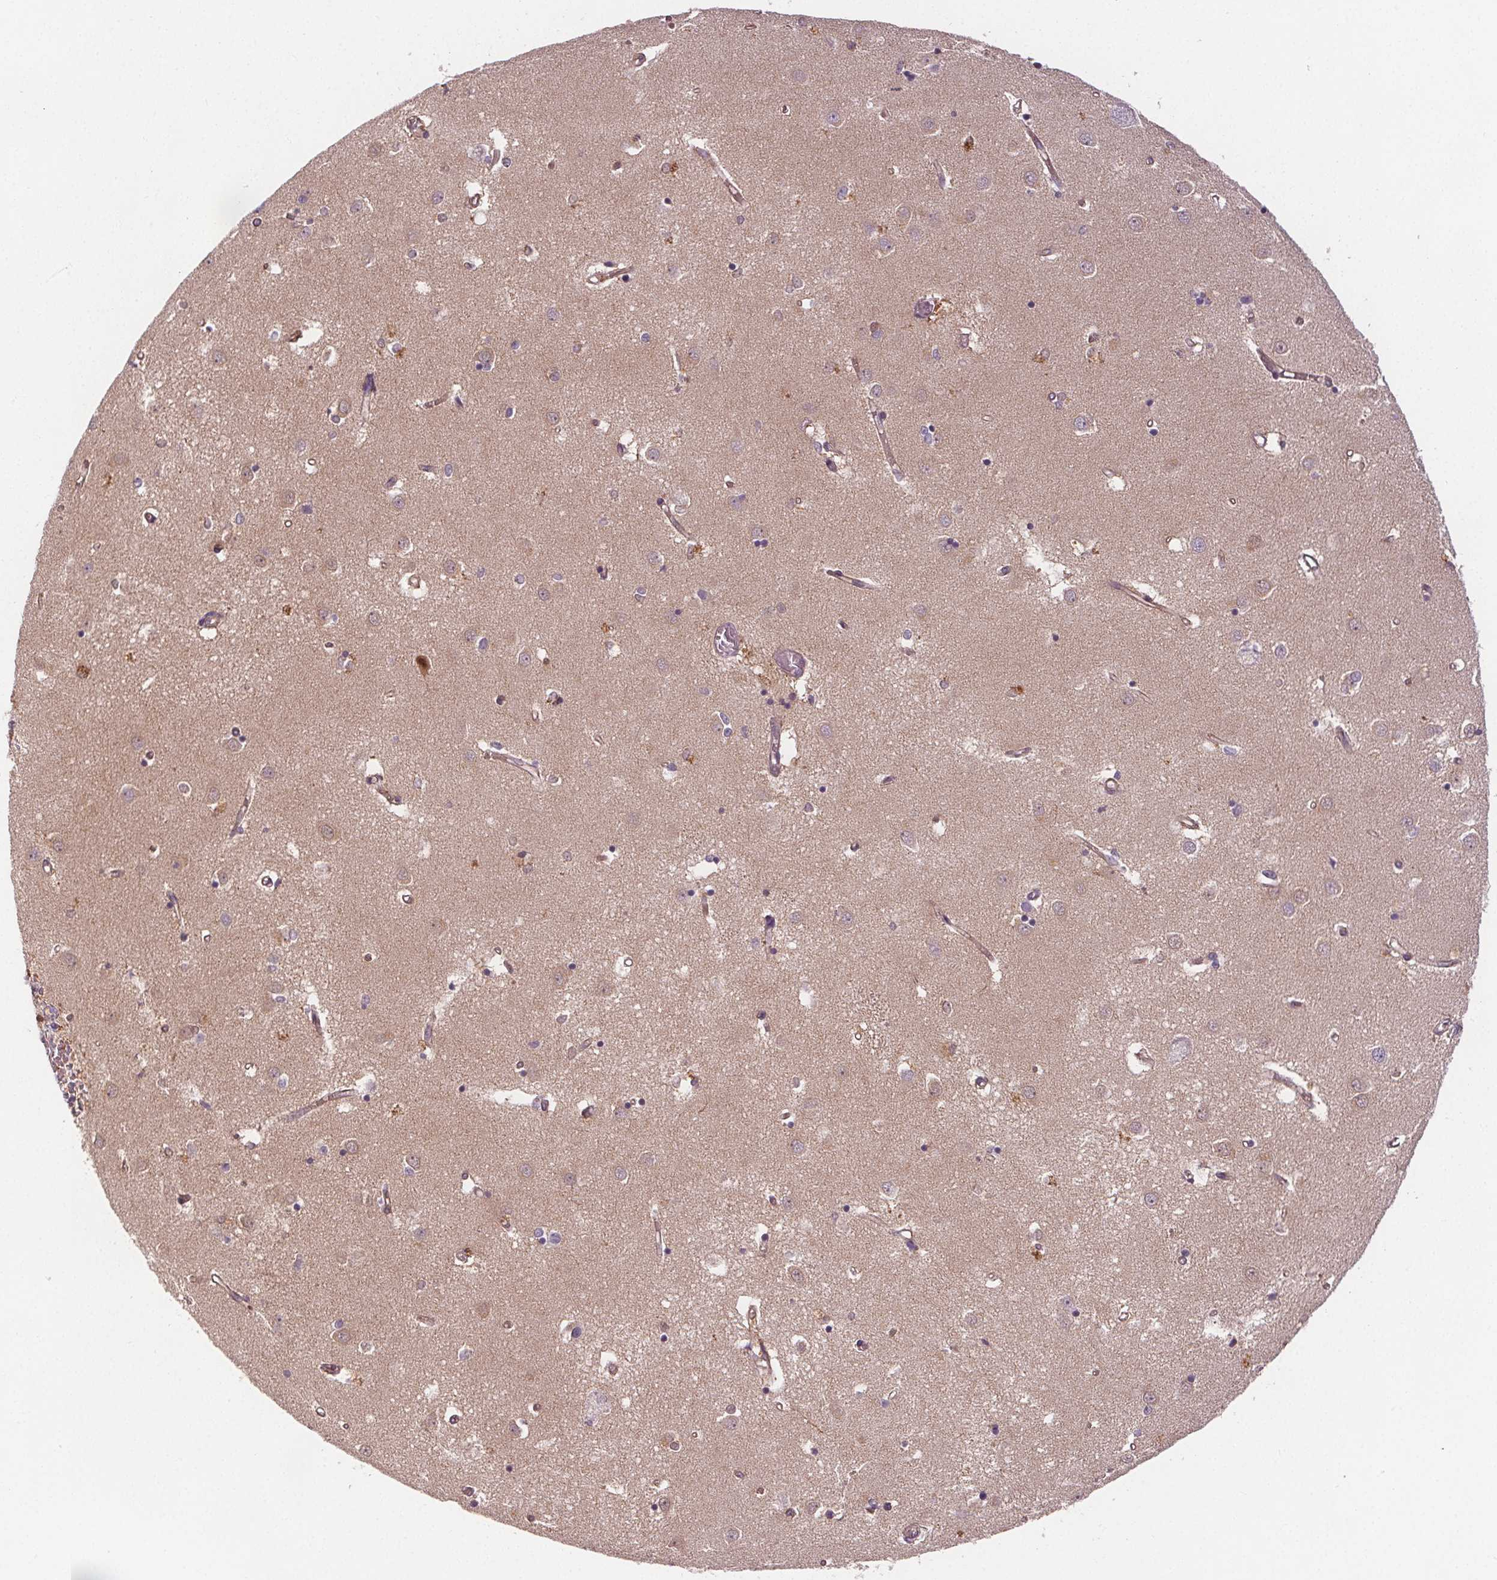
{"staining": {"intensity": "negative", "quantity": "none", "location": "none"}, "tissue": "caudate", "cell_type": "Glial cells", "image_type": "normal", "snomed": [{"axis": "morphology", "description": "Normal tissue, NOS"}, {"axis": "topography", "description": "Lateral ventricle wall"}], "caption": "Immunohistochemical staining of benign caudate shows no significant positivity in glial cells. (Brightfield microscopy of DAB (3,3'-diaminobenzidine) immunohistochemistry (IHC) at high magnification).", "gene": "VNN1", "patient": {"sex": "male", "age": 54}}